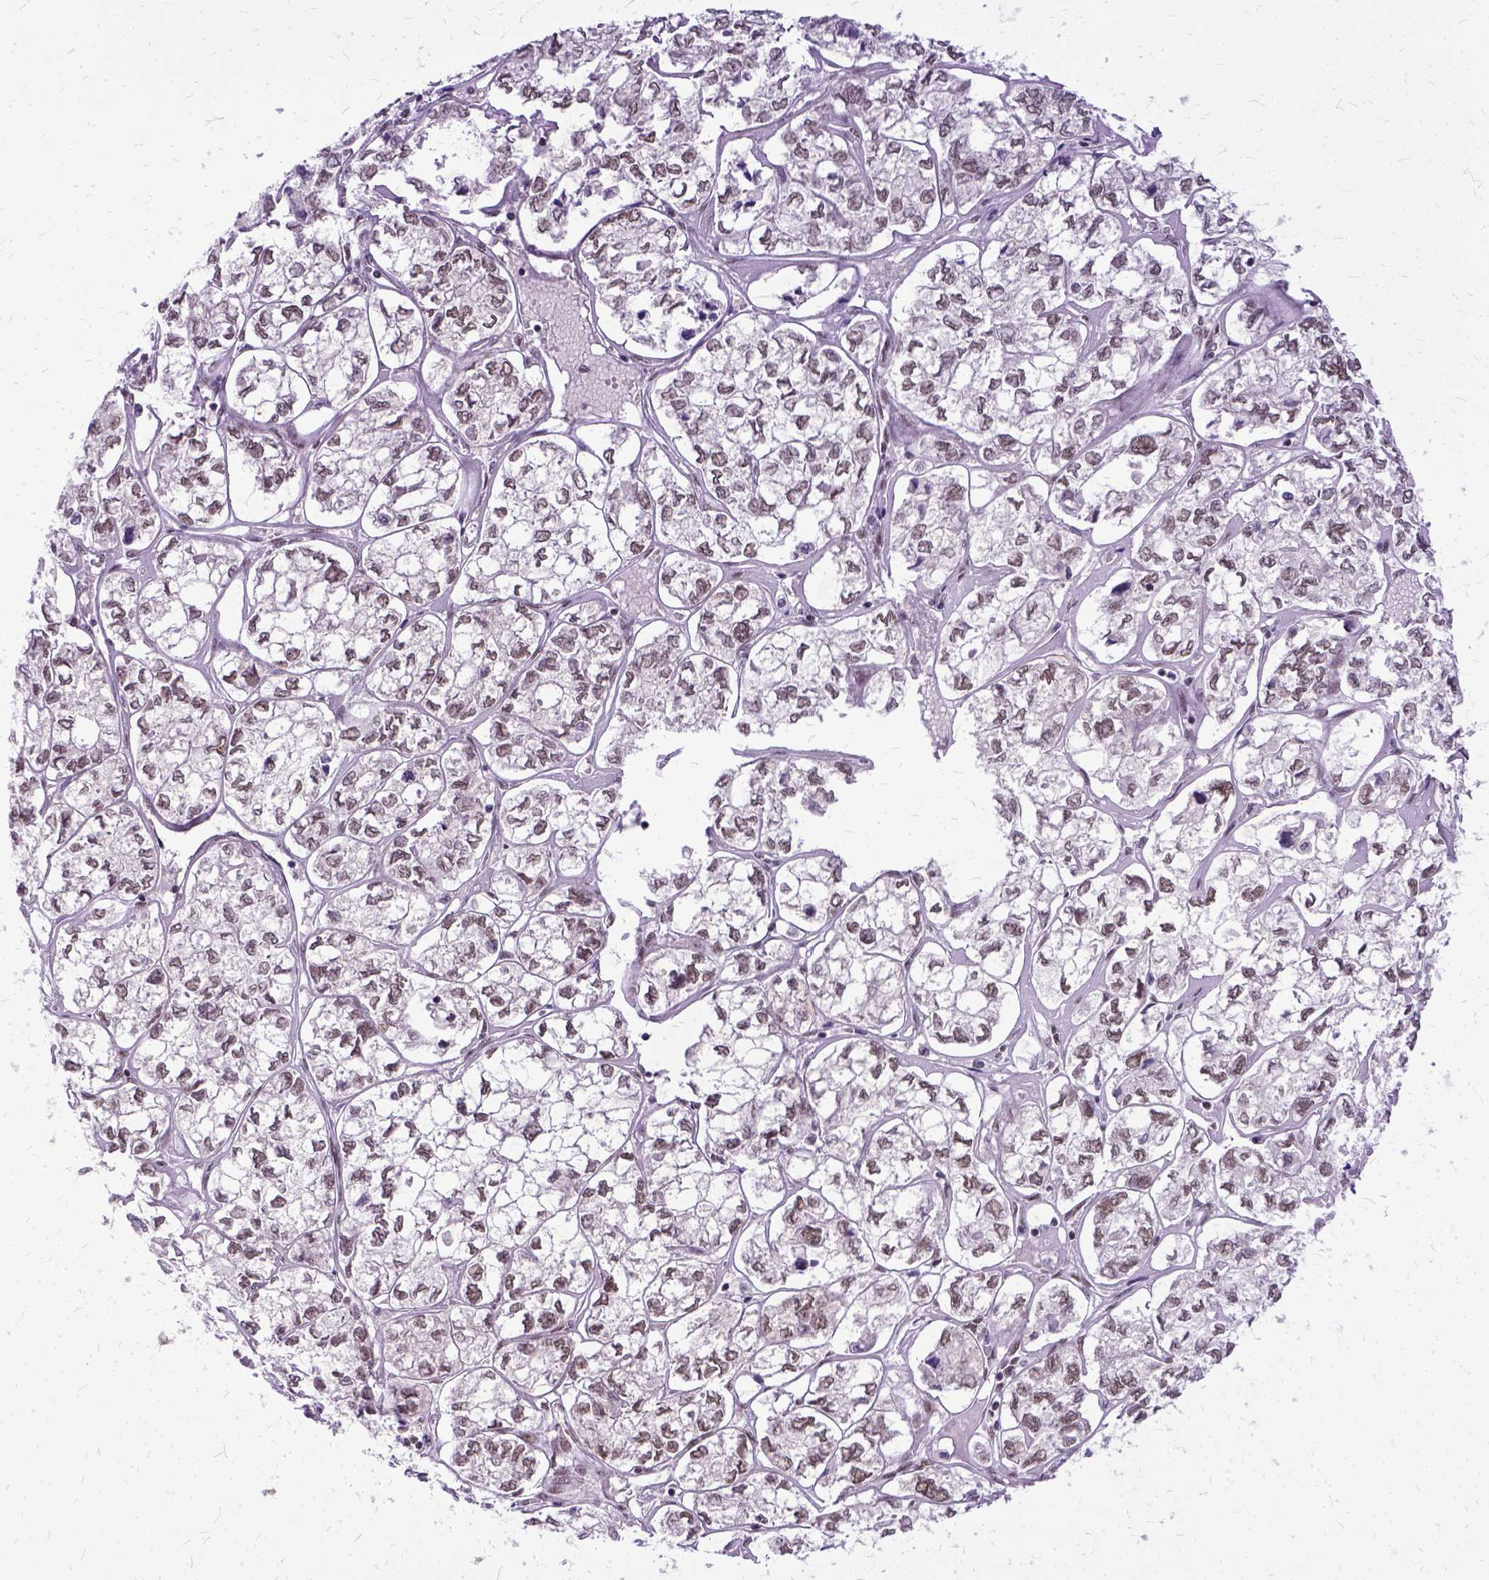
{"staining": {"intensity": "moderate", "quantity": ">75%", "location": "nuclear"}, "tissue": "ovarian cancer", "cell_type": "Tumor cells", "image_type": "cancer", "snomed": [{"axis": "morphology", "description": "Carcinoma, endometroid"}, {"axis": "topography", "description": "Ovary"}], "caption": "The histopathology image exhibits staining of ovarian cancer (endometroid carcinoma), revealing moderate nuclear protein staining (brown color) within tumor cells.", "gene": "SETD1A", "patient": {"sex": "female", "age": 64}}